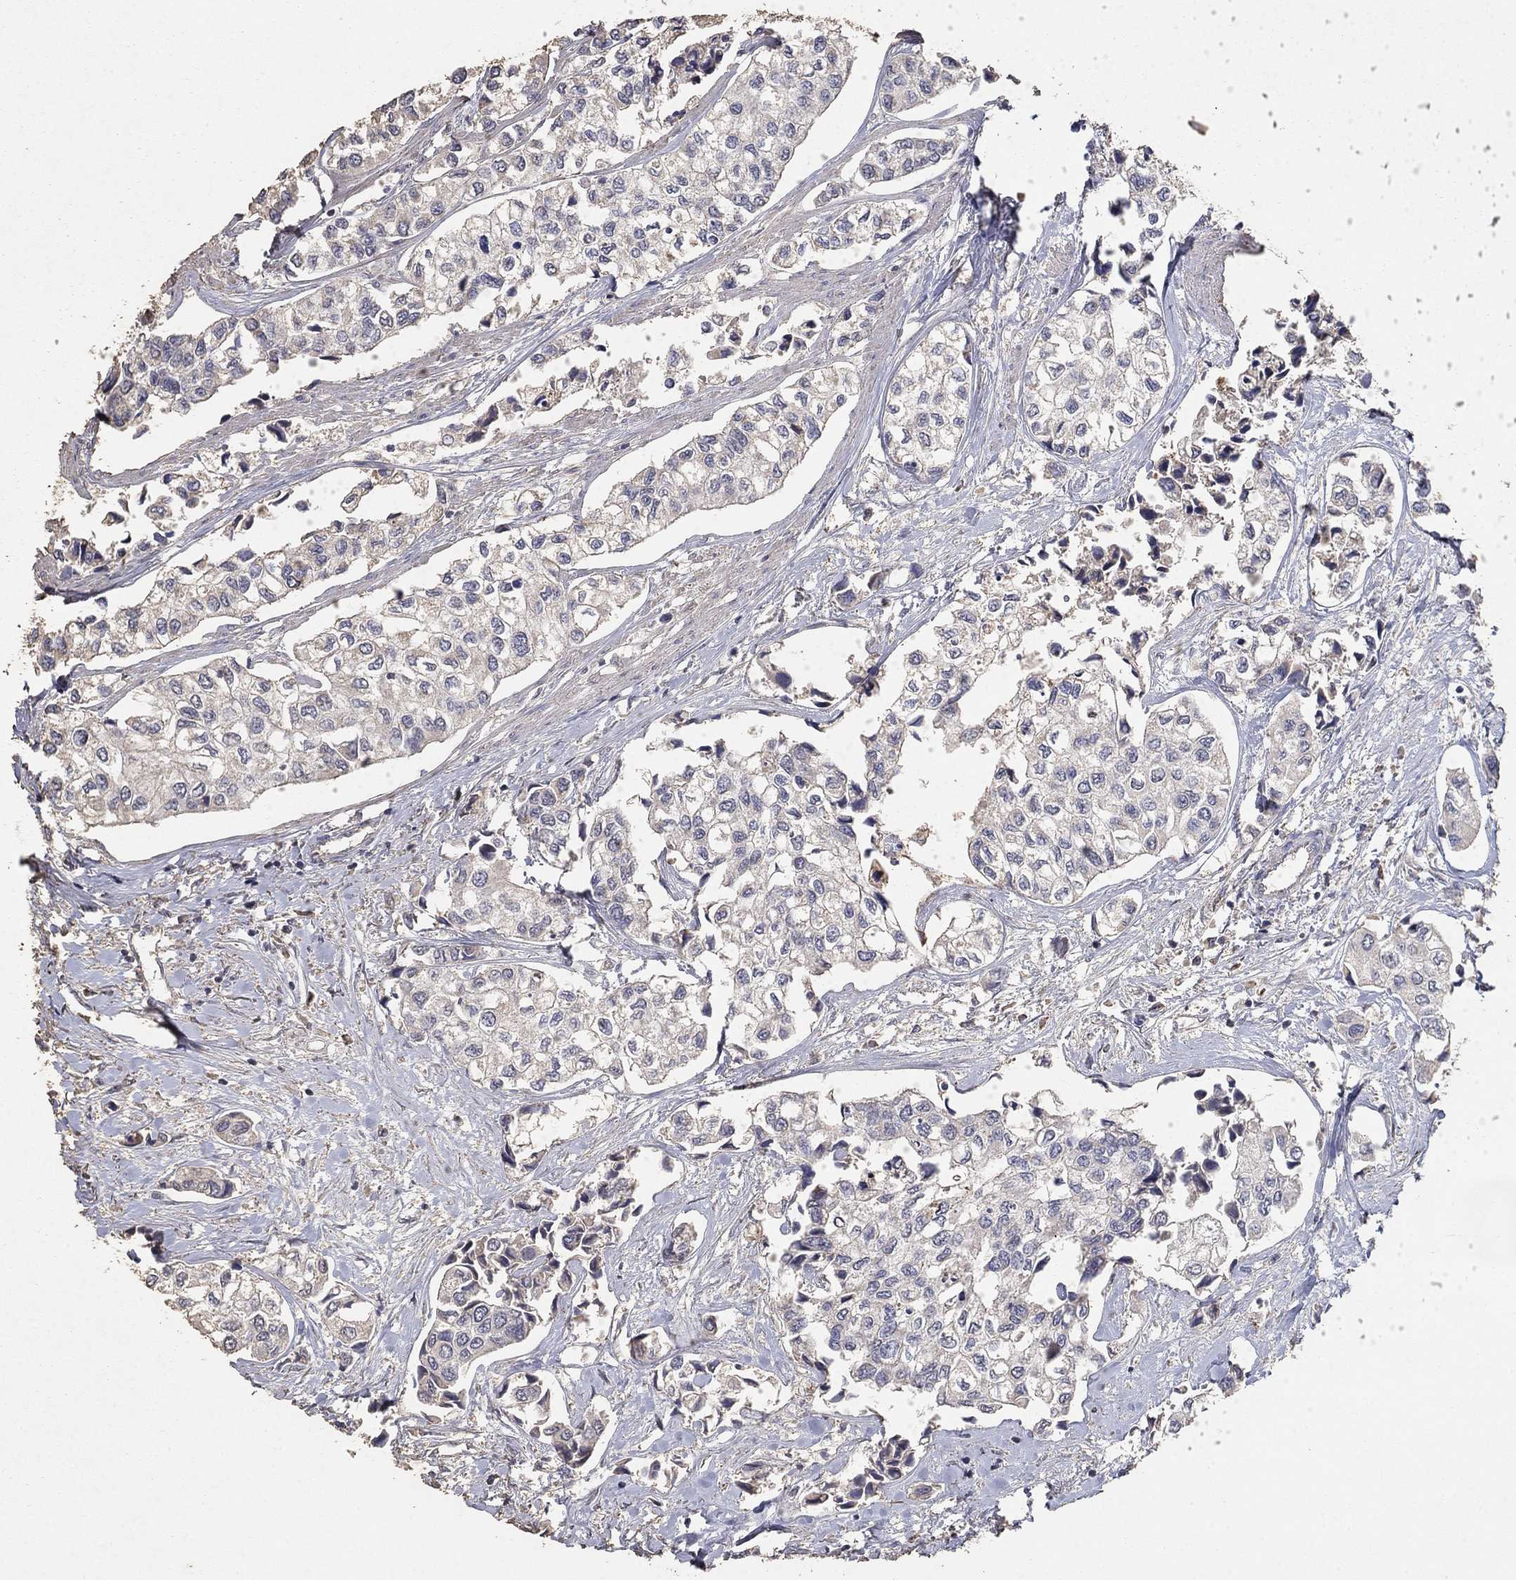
{"staining": {"intensity": "negative", "quantity": "none", "location": "none"}, "tissue": "urothelial cancer", "cell_type": "Tumor cells", "image_type": "cancer", "snomed": [{"axis": "morphology", "description": "Urothelial carcinoma, High grade"}, {"axis": "topography", "description": "Urinary bladder"}], "caption": "Immunohistochemistry (IHC) image of high-grade urothelial carcinoma stained for a protein (brown), which displays no staining in tumor cells. (DAB (3,3'-diaminobenzidine) immunohistochemistry (IHC) visualized using brightfield microscopy, high magnification).", "gene": "GPSM1", "patient": {"sex": "male", "age": 73}}